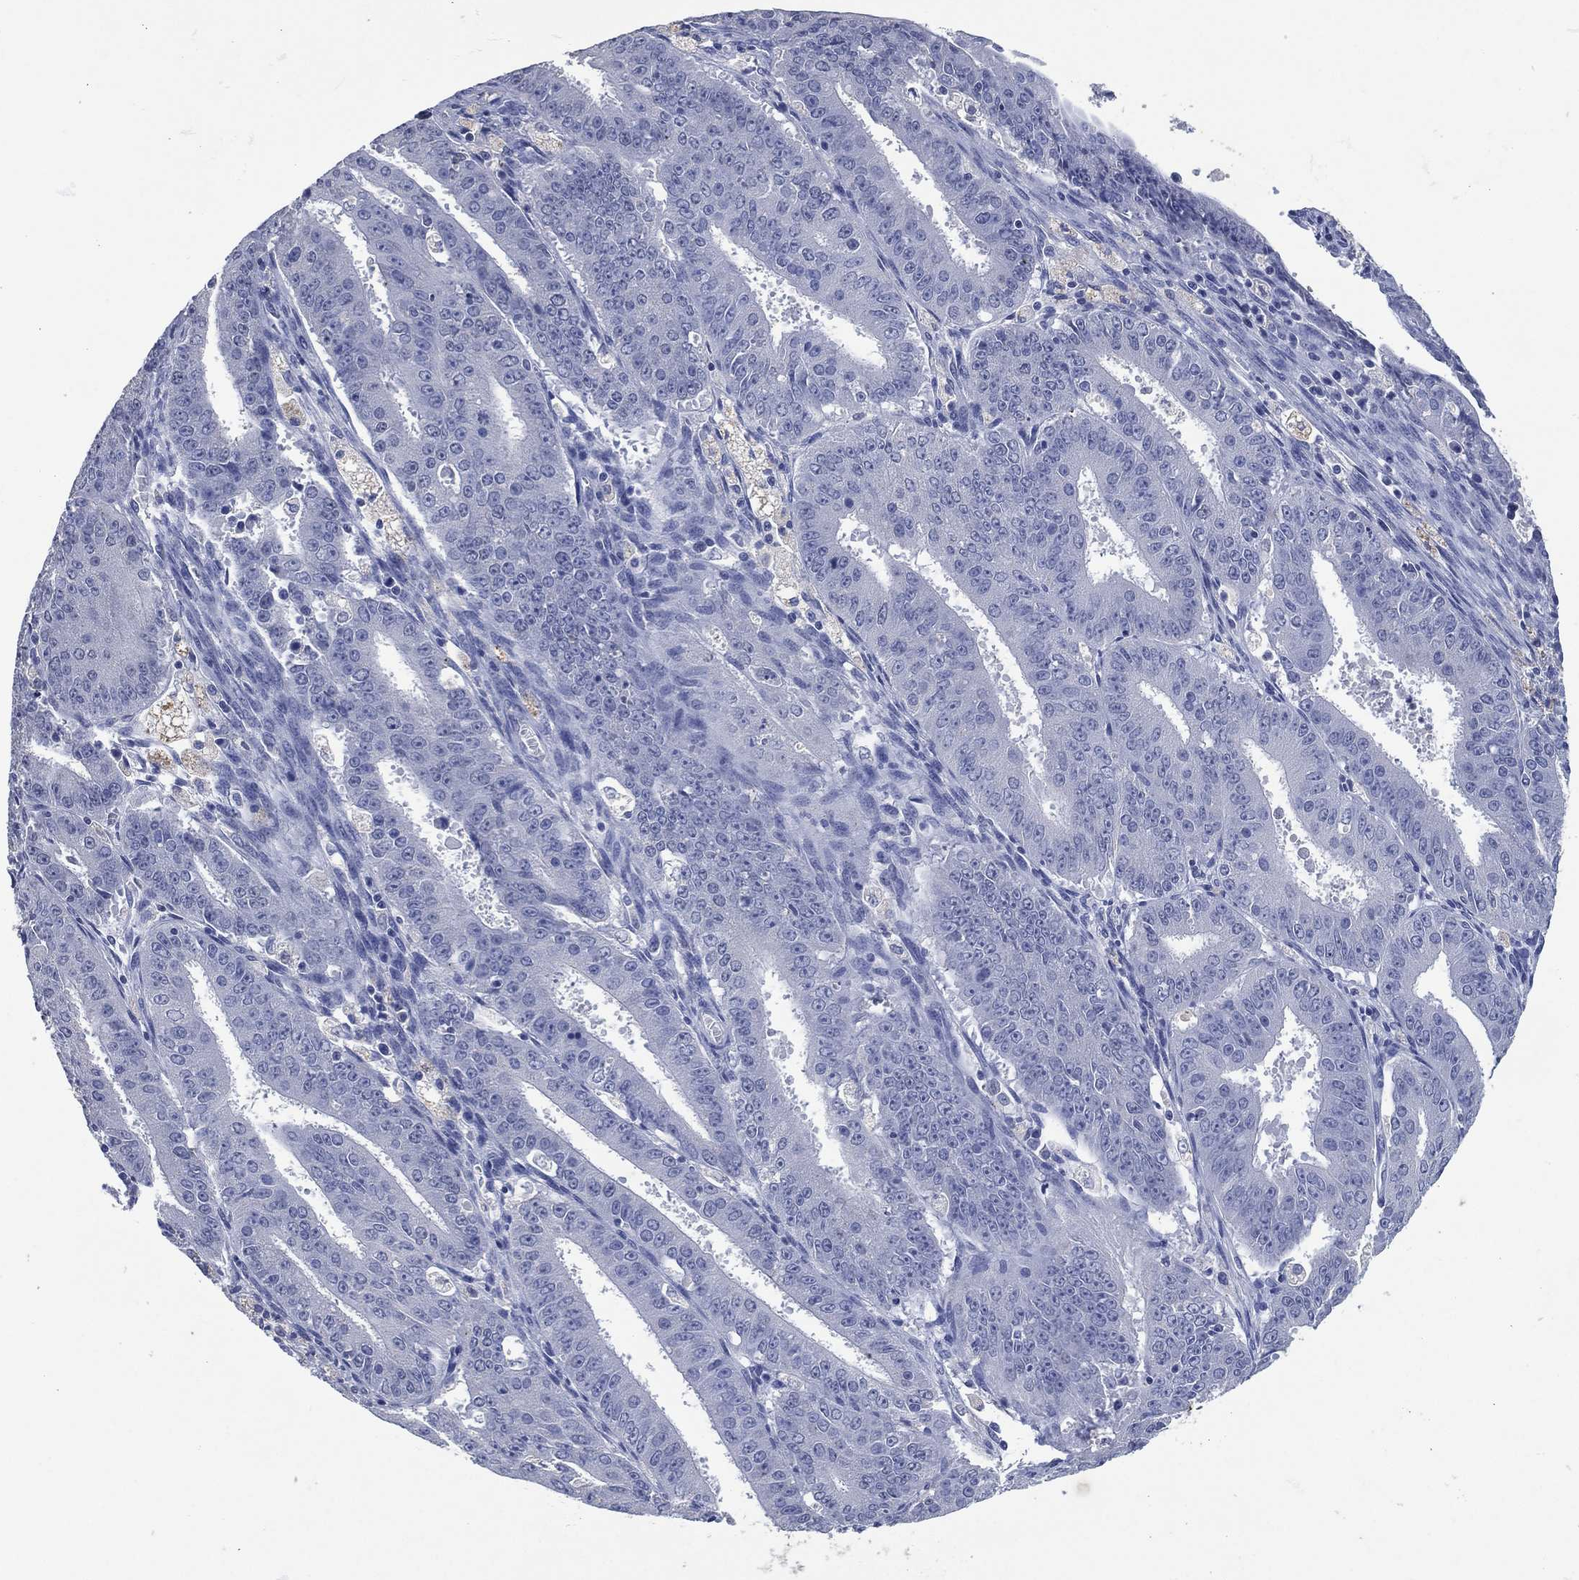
{"staining": {"intensity": "negative", "quantity": "none", "location": "none"}, "tissue": "ovarian cancer", "cell_type": "Tumor cells", "image_type": "cancer", "snomed": [{"axis": "morphology", "description": "Carcinoma, endometroid"}, {"axis": "topography", "description": "Ovary"}], "caption": "Immunohistochemistry (IHC) image of neoplastic tissue: ovarian cancer stained with DAB (3,3'-diaminobenzidine) displays no significant protein expression in tumor cells. The staining was performed using DAB to visualize the protein expression in brown, while the nuclei were stained in blue with hematoxylin (Magnification: 20x).", "gene": "FSCN2", "patient": {"sex": "female", "age": 42}}